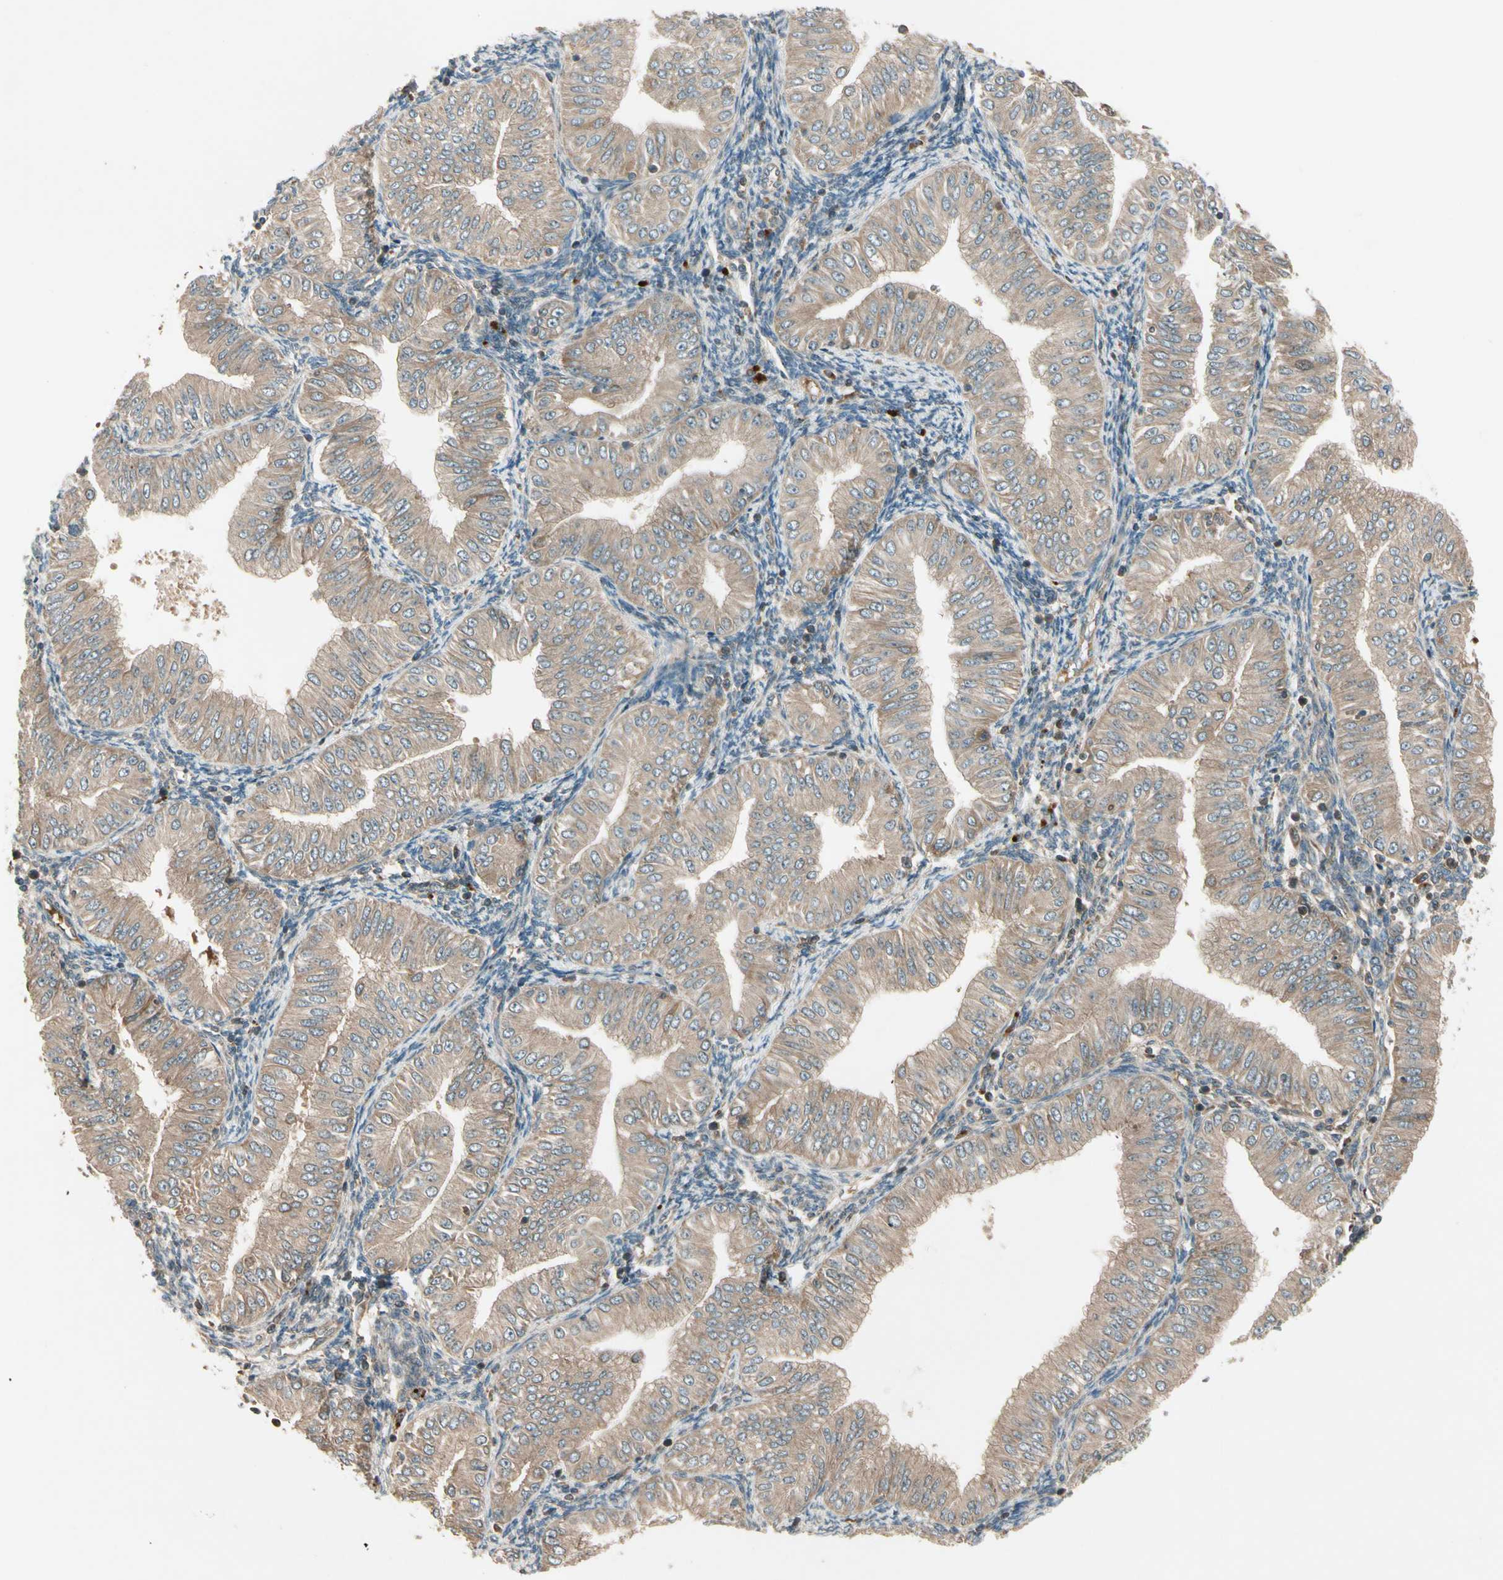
{"staining": {"intensity": "weak", "quantity": ">75%", "location": "cytoplasmic/membranous"}, "tissue": "endometrial cancer", "cell_type": "Tumor cells", "image_type": "cancer", "snomed": [{"axis": "morphology", "description": "Normal tissue, NOS"}, {"axis": "morphology", "description": "Adenocarcinoma, NOS"}, {"axis": "topography", "description": "Endometrium"}], "caption": "Human endometrial cancer (adenocarcinoma) stained with a protein marker exhibits weak staining in tumor cells.", "gene": "ACVR1C", "patient": {"sex": "female", "age": 53}}